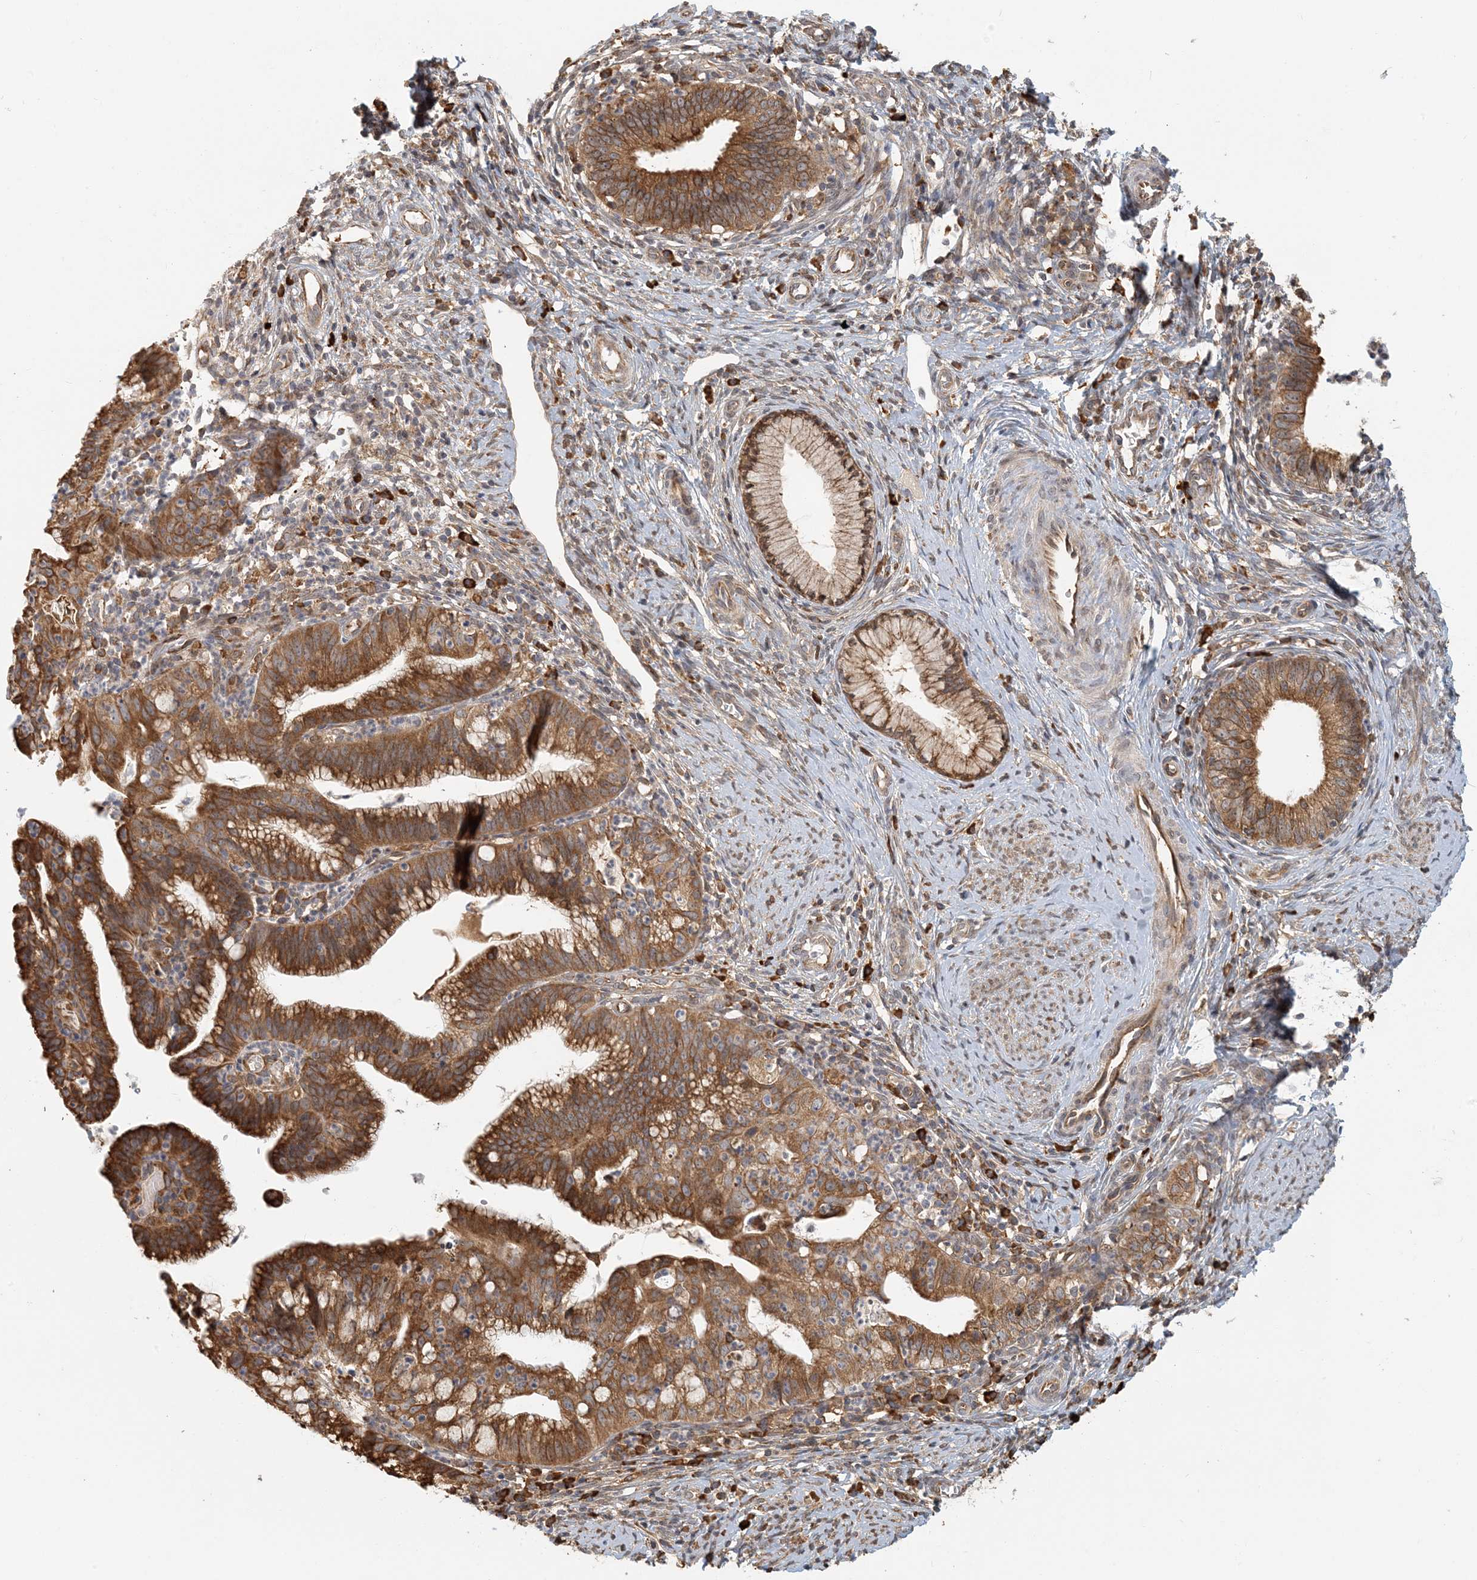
{"staining": {"intensity": "strong", "quantity": ">75%", "location": "cytoplasmic/membranous"}, "tissue": "cervical cancer", "cell_type": "Tumor cells", "image_type": "cancer", "snomed": [{"axis": "morphology", "description": "Adenocarcinoma, NOS"}, {"axis": "topography", "description": "Cervix"}], "caption": "Human cervical cancer stained with a brown dye shows strong cytoplasmic/membranous positive positivity in approximately >75% of tumor cells.", "gene": "HNMT", "patient": {"sex": "female", "age": 36}}